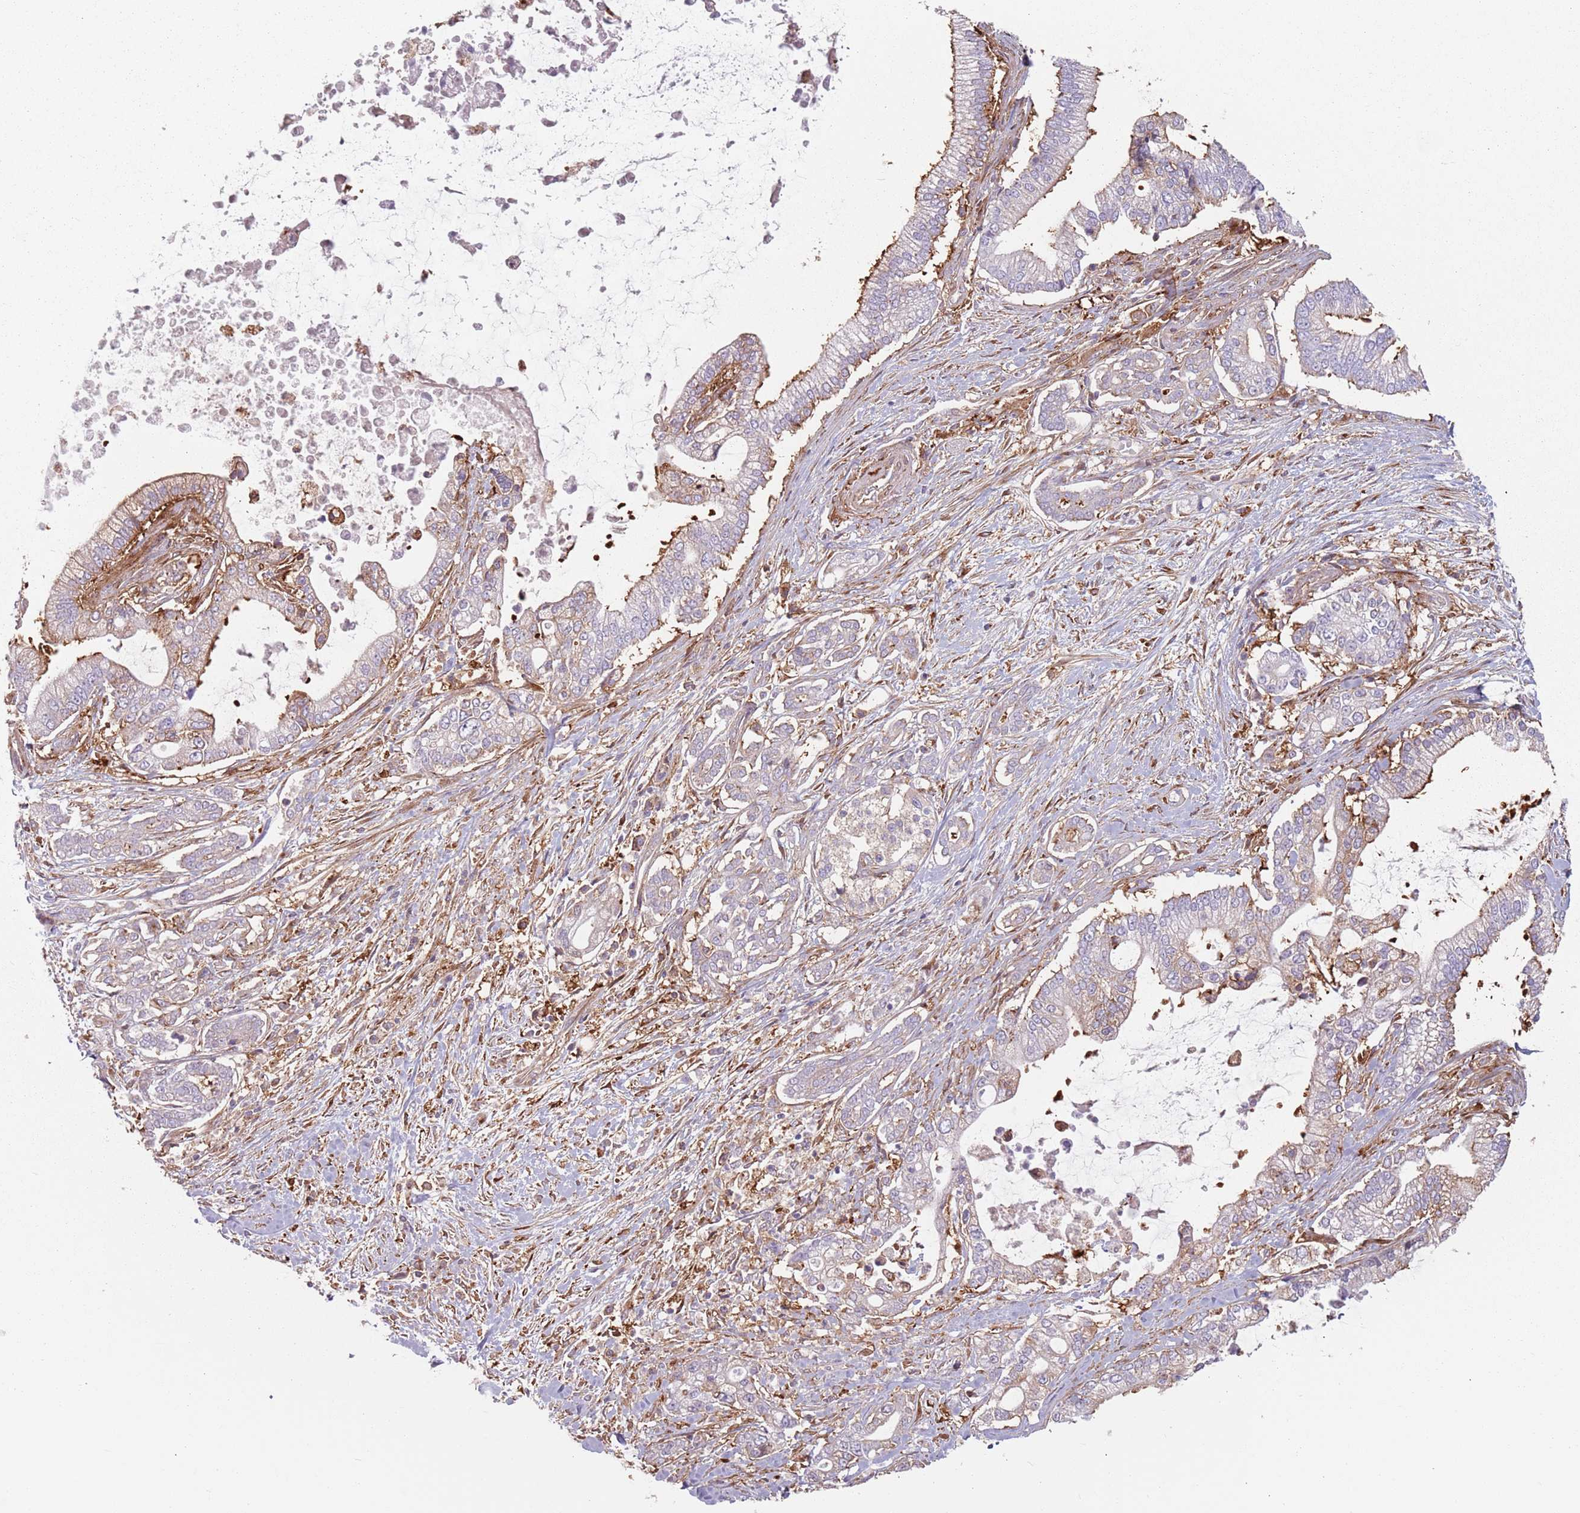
{"staining": {"intensity": "weak", "quantity": "<25%", "location": "cytoplasmic/membranous"}, "tissue": "pancreatic cancer", "cell_type": "Tumor cells", "image_type": "cancer", "snomed": [{"axis": "morphology", "description": "Adenocarcinoma, NOS"}, {"axis": "topography", "description": "Pancreas"}], "caption": "This is an IHC histopathology image of human pancreatic cancer. There is no expression in tumor cells.", "gene": "TPD52L2", "patient": {"sex": "male", "age": 69}}